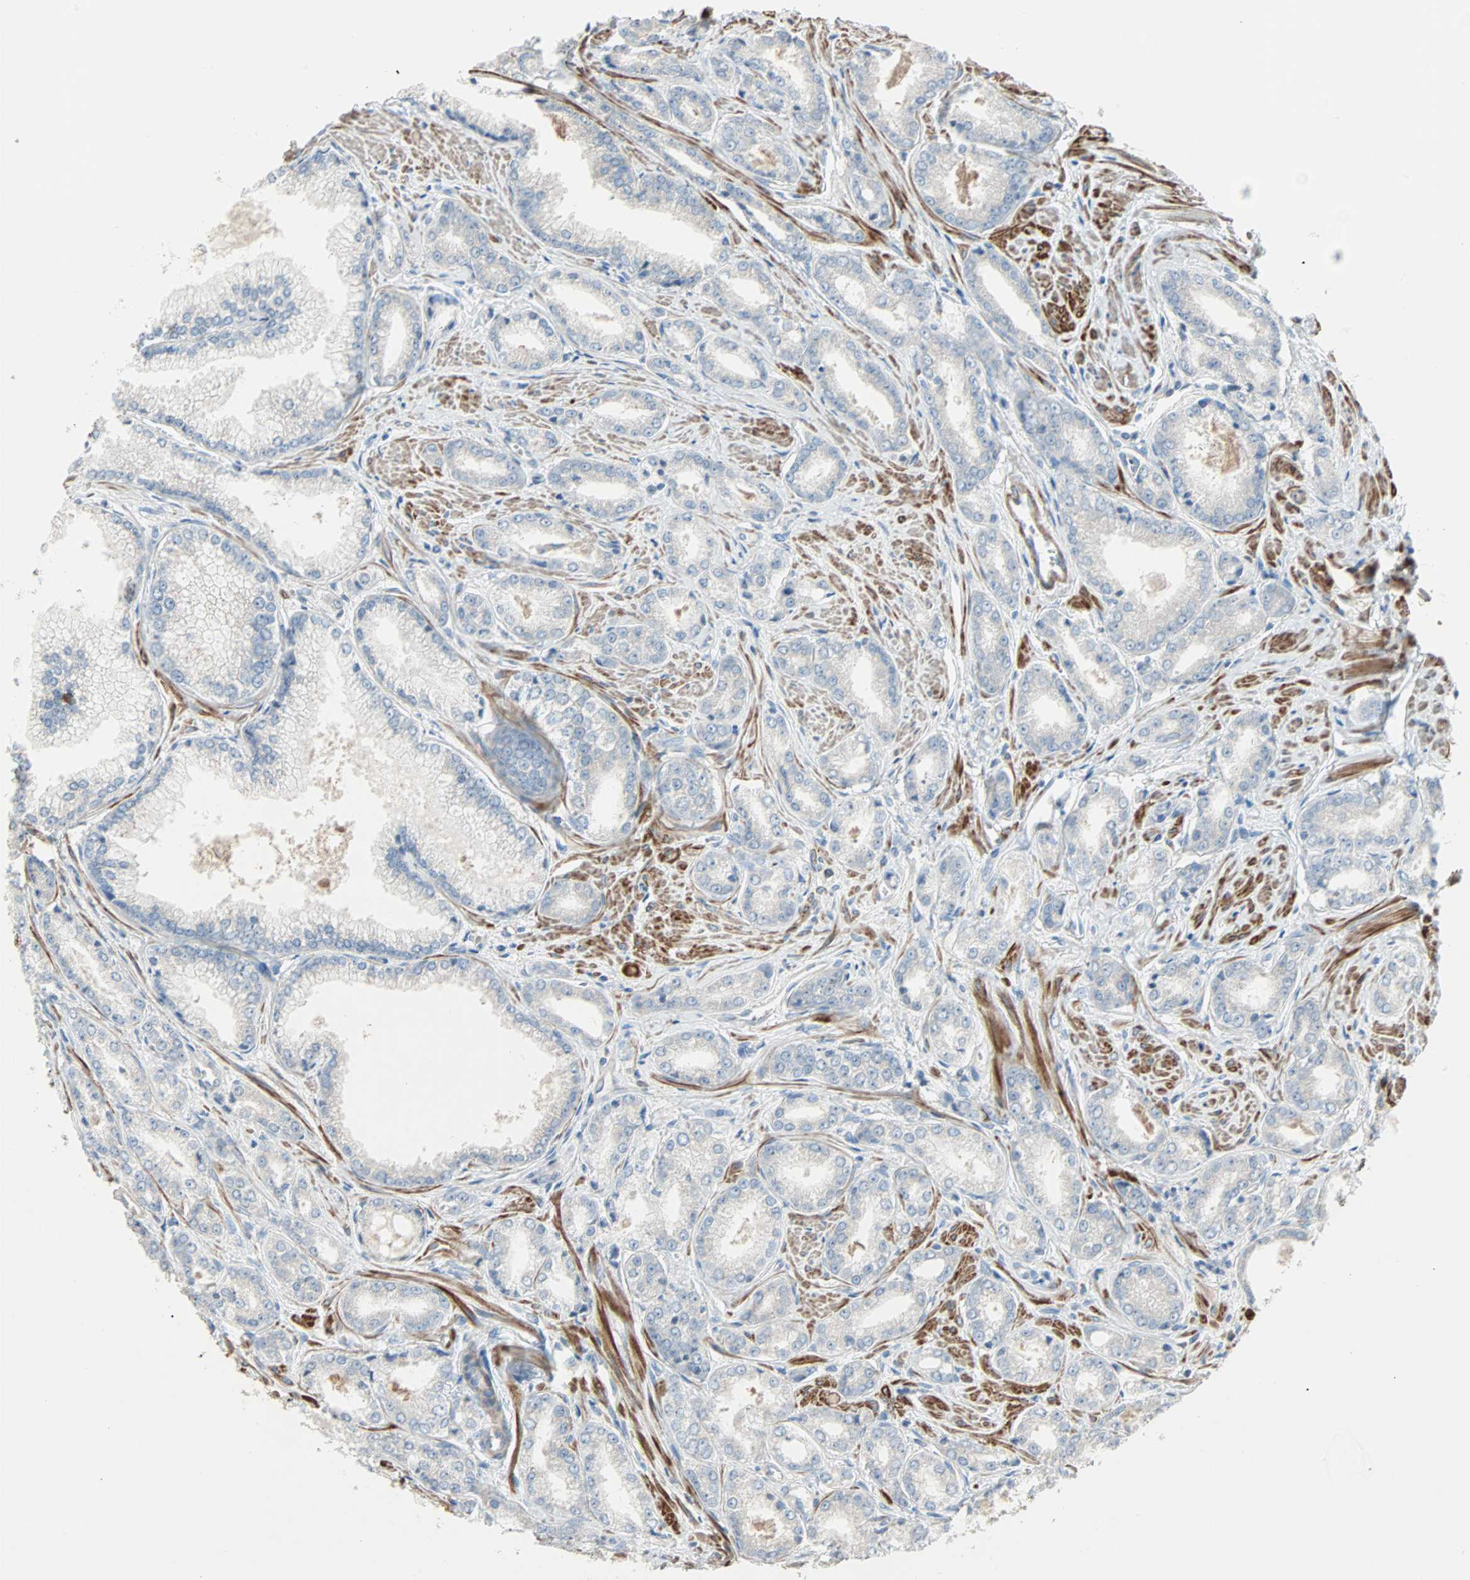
{"staining": {"intensity": "negative", "quantity": "none", "location": "none"}, "tissue": "prostate cancer", "cell_type": "Tumor cells", "image_type": "cancer", "snomed": [{"axis": "morphology", "description": "Adenocarcinoma, Low grade"}, {"axis": "topography", "description": "Prostate"}], "caption": "IHC image of neoplastic tissue: human prostate low-grade adenocarcinoma stained with DAB shows no significant protein positivity in tumor cells. (Stains: DAB (3,3'-diaminobenzidine) immunohistochemistry (IHC) with hematoxylin counter stain, Microscopy: brightfield microscopy at high magnification).", "gene": "ACVRL1", "patient": {"sex": "male", "age": 64}}